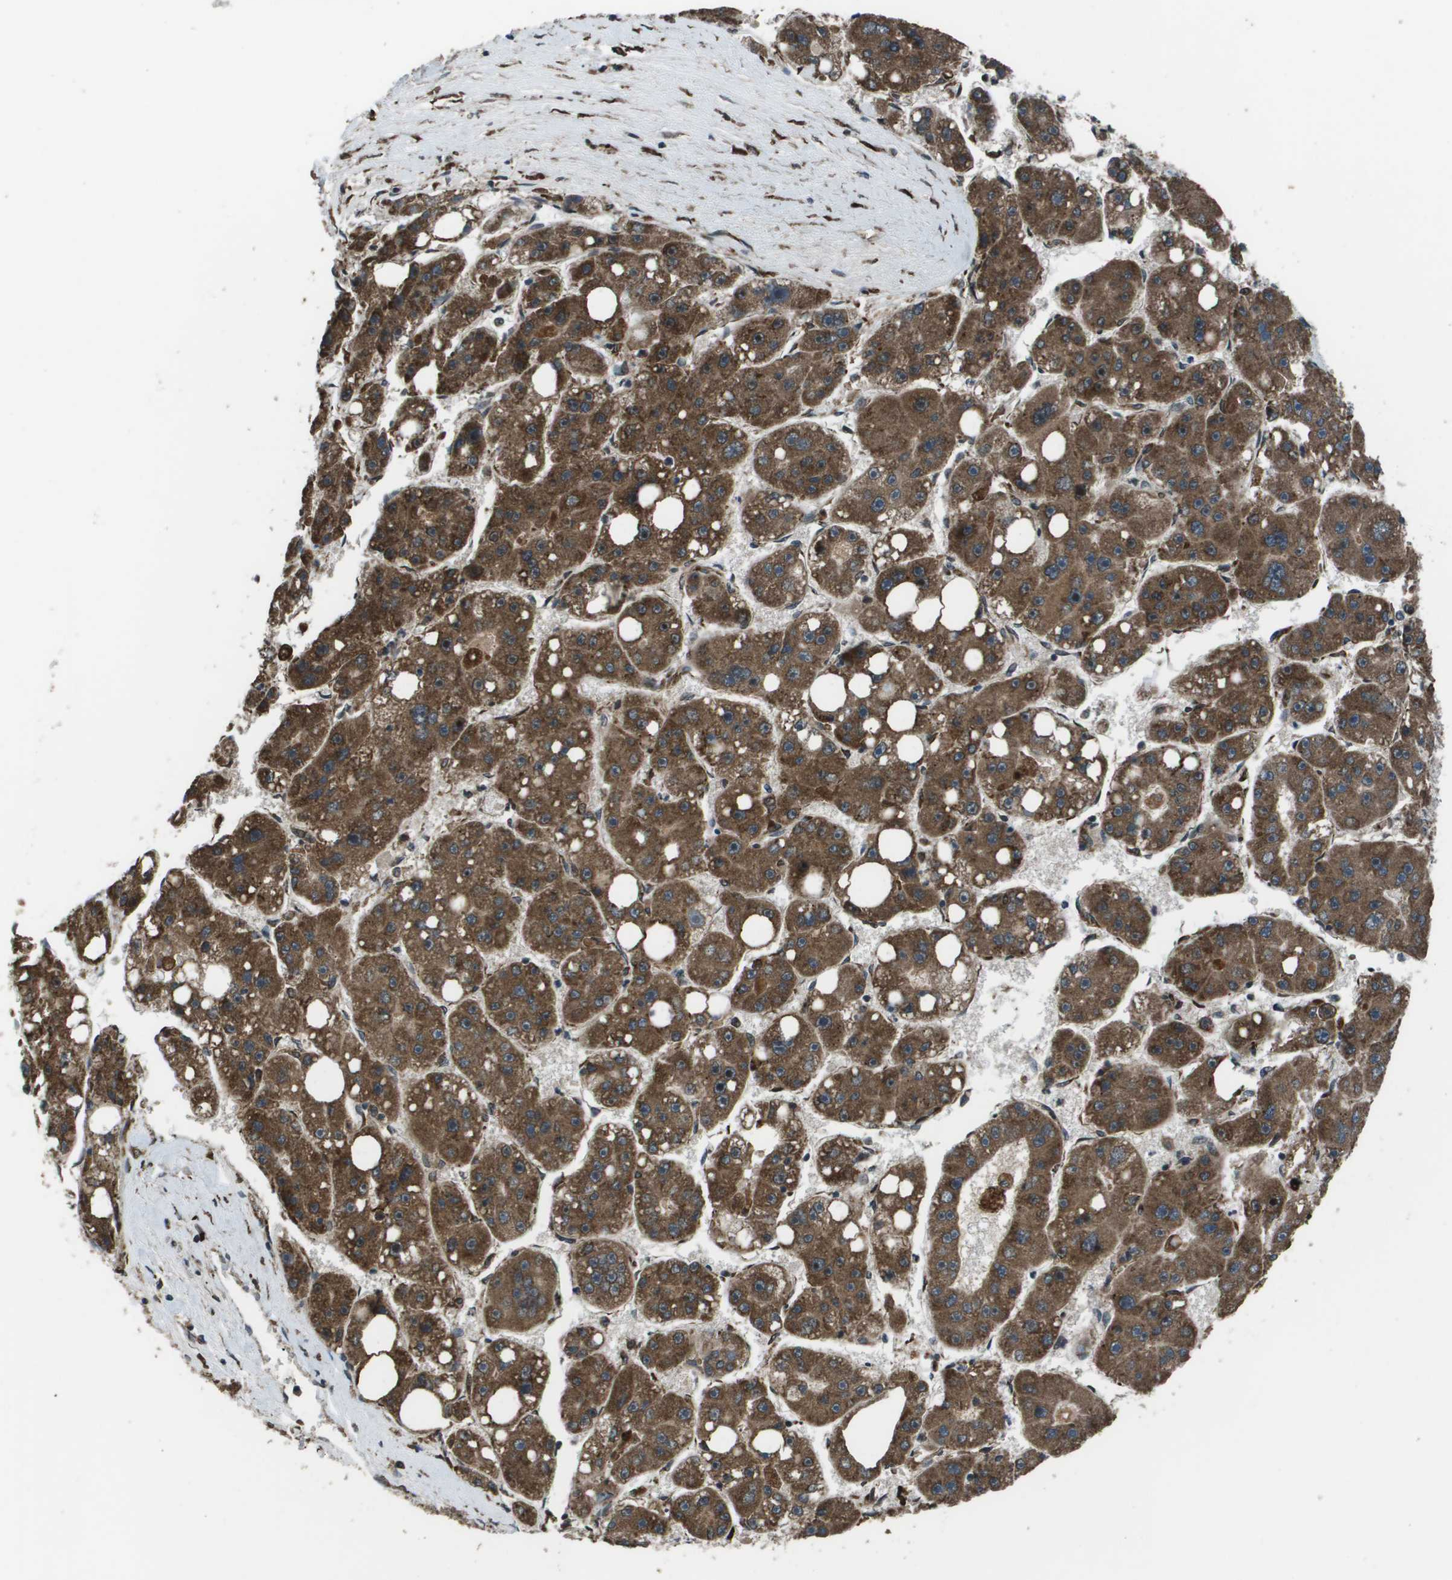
{"staining": {"intensity": "strong", "quantity": ">75%", "location": "cytoplasmic/membranous"}, "tissue": "liver cancer", "cell_type": "Tumor cells", "image_type": "cancer", "snomed": [{"axis": "morphology", "description": "Carcinoma, Hepatocellular, NOS"}, {"axis": "topography", "description": "Liver"}], "caption": "Immunohistochemistry (IHC) histopathology image of human liver cancer (hepatocellular carcinoma) stained for a protein (brown), which demonstrates high levels of strong cytoplasmic/membranous staining in about >75% of tumor cells.", "gene": "GOSR2", "patient": {"sex": "female", "age": 61}}